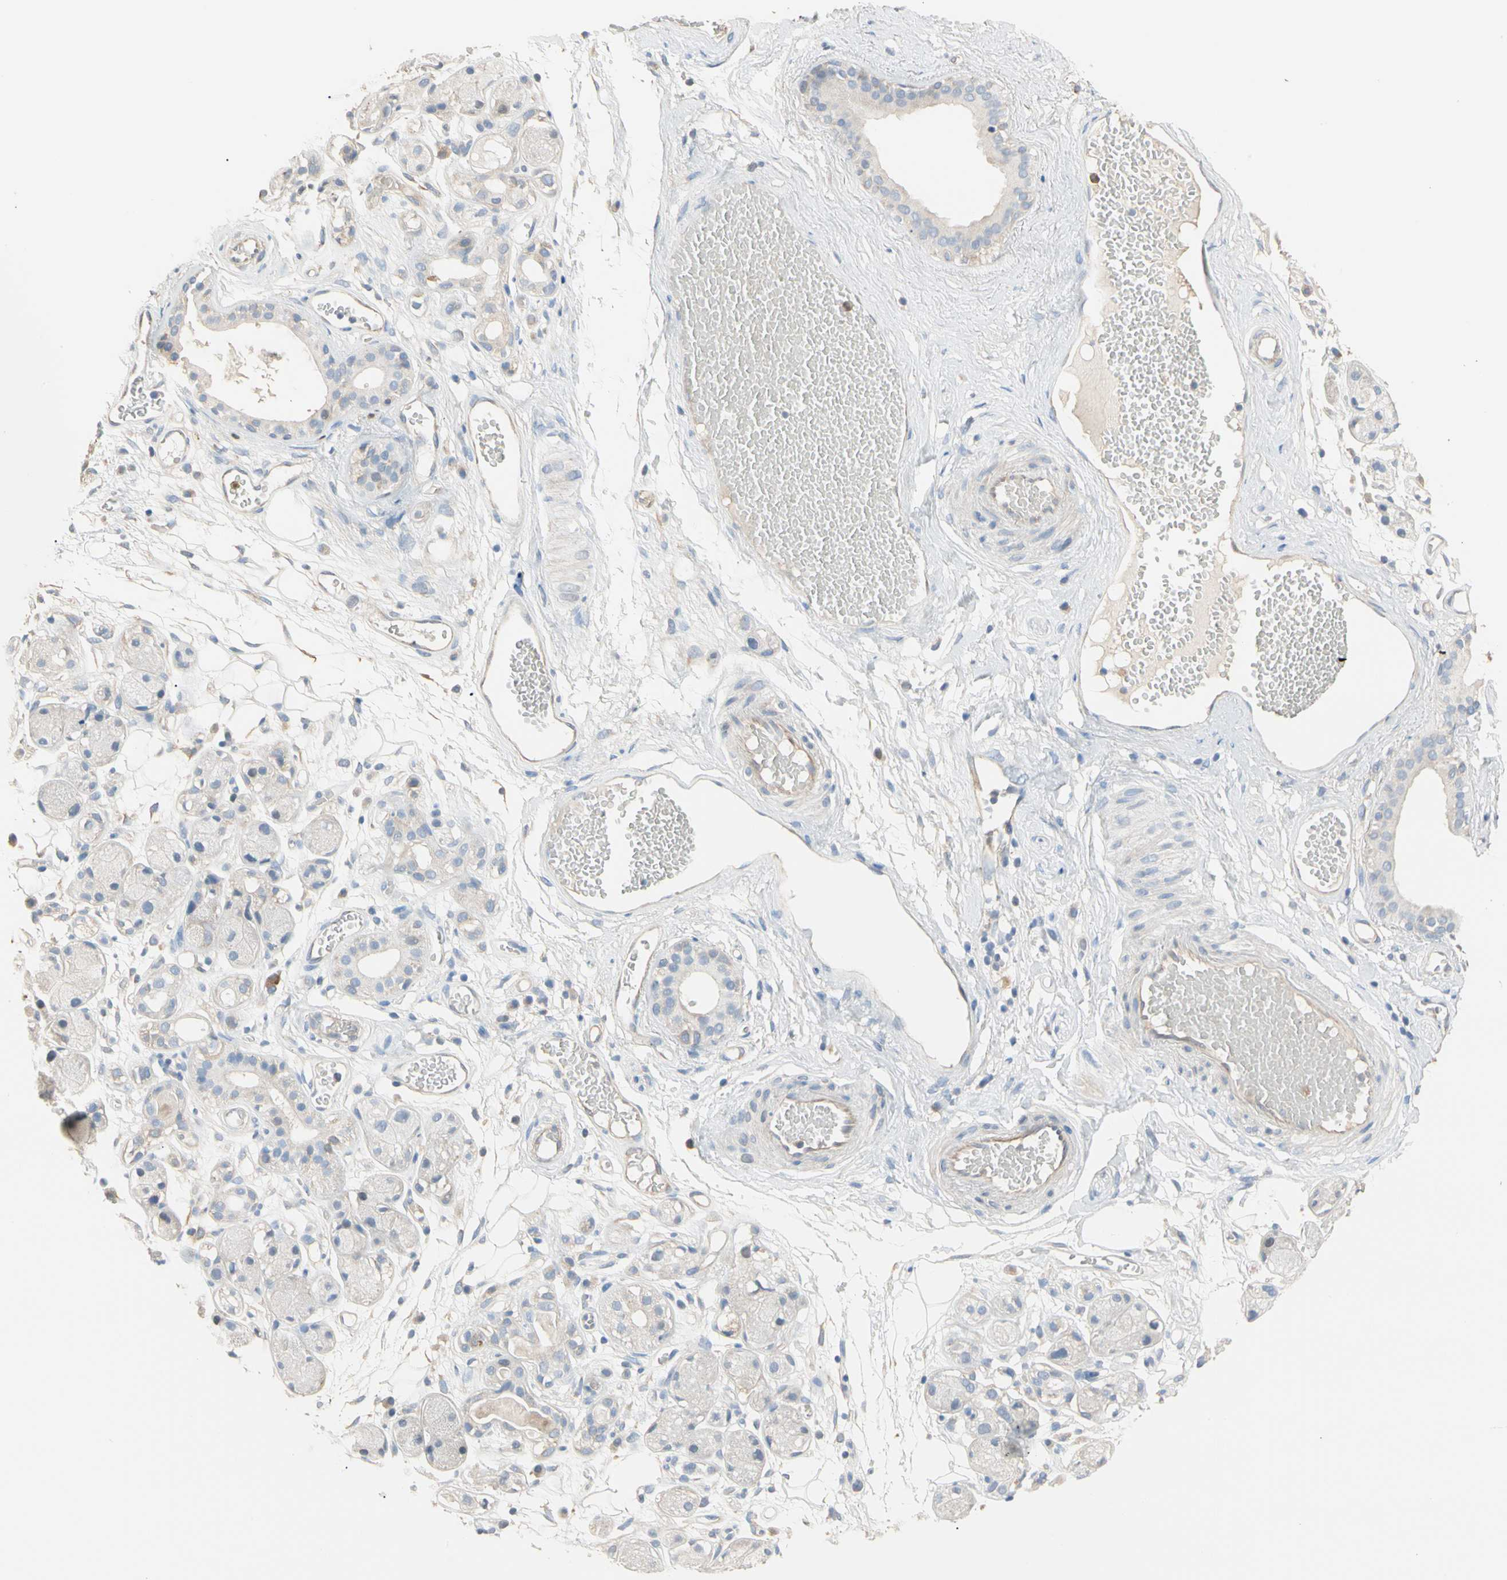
{"staining": {"intensity": "weak", "quantity": "<25%", "location": "cytoplasmic/membranous"}, "tissue": "adipose tissue", "cell_type": "Adipocytes", "image_type": "normal", "snomed": [{"axis": "morphology", "description": "Normal tissue, NOS"}, {"axis": "morphology", "description": "Inflammation, NOS"}, {"axis": "topography", "description": "Vascular tissue"}, {"axis": "topography", "description": "Salivary gland"}], "caption": "A high-resolution micrograph shows IHC staining of normal adipose tissue, which demonstrates no significant staining in adipocytes. (Immunohistochemistry, brightfield microscopy, high magnification).", "gene": "BBOX1", "patient": {"sex": "female", "age": 75}}